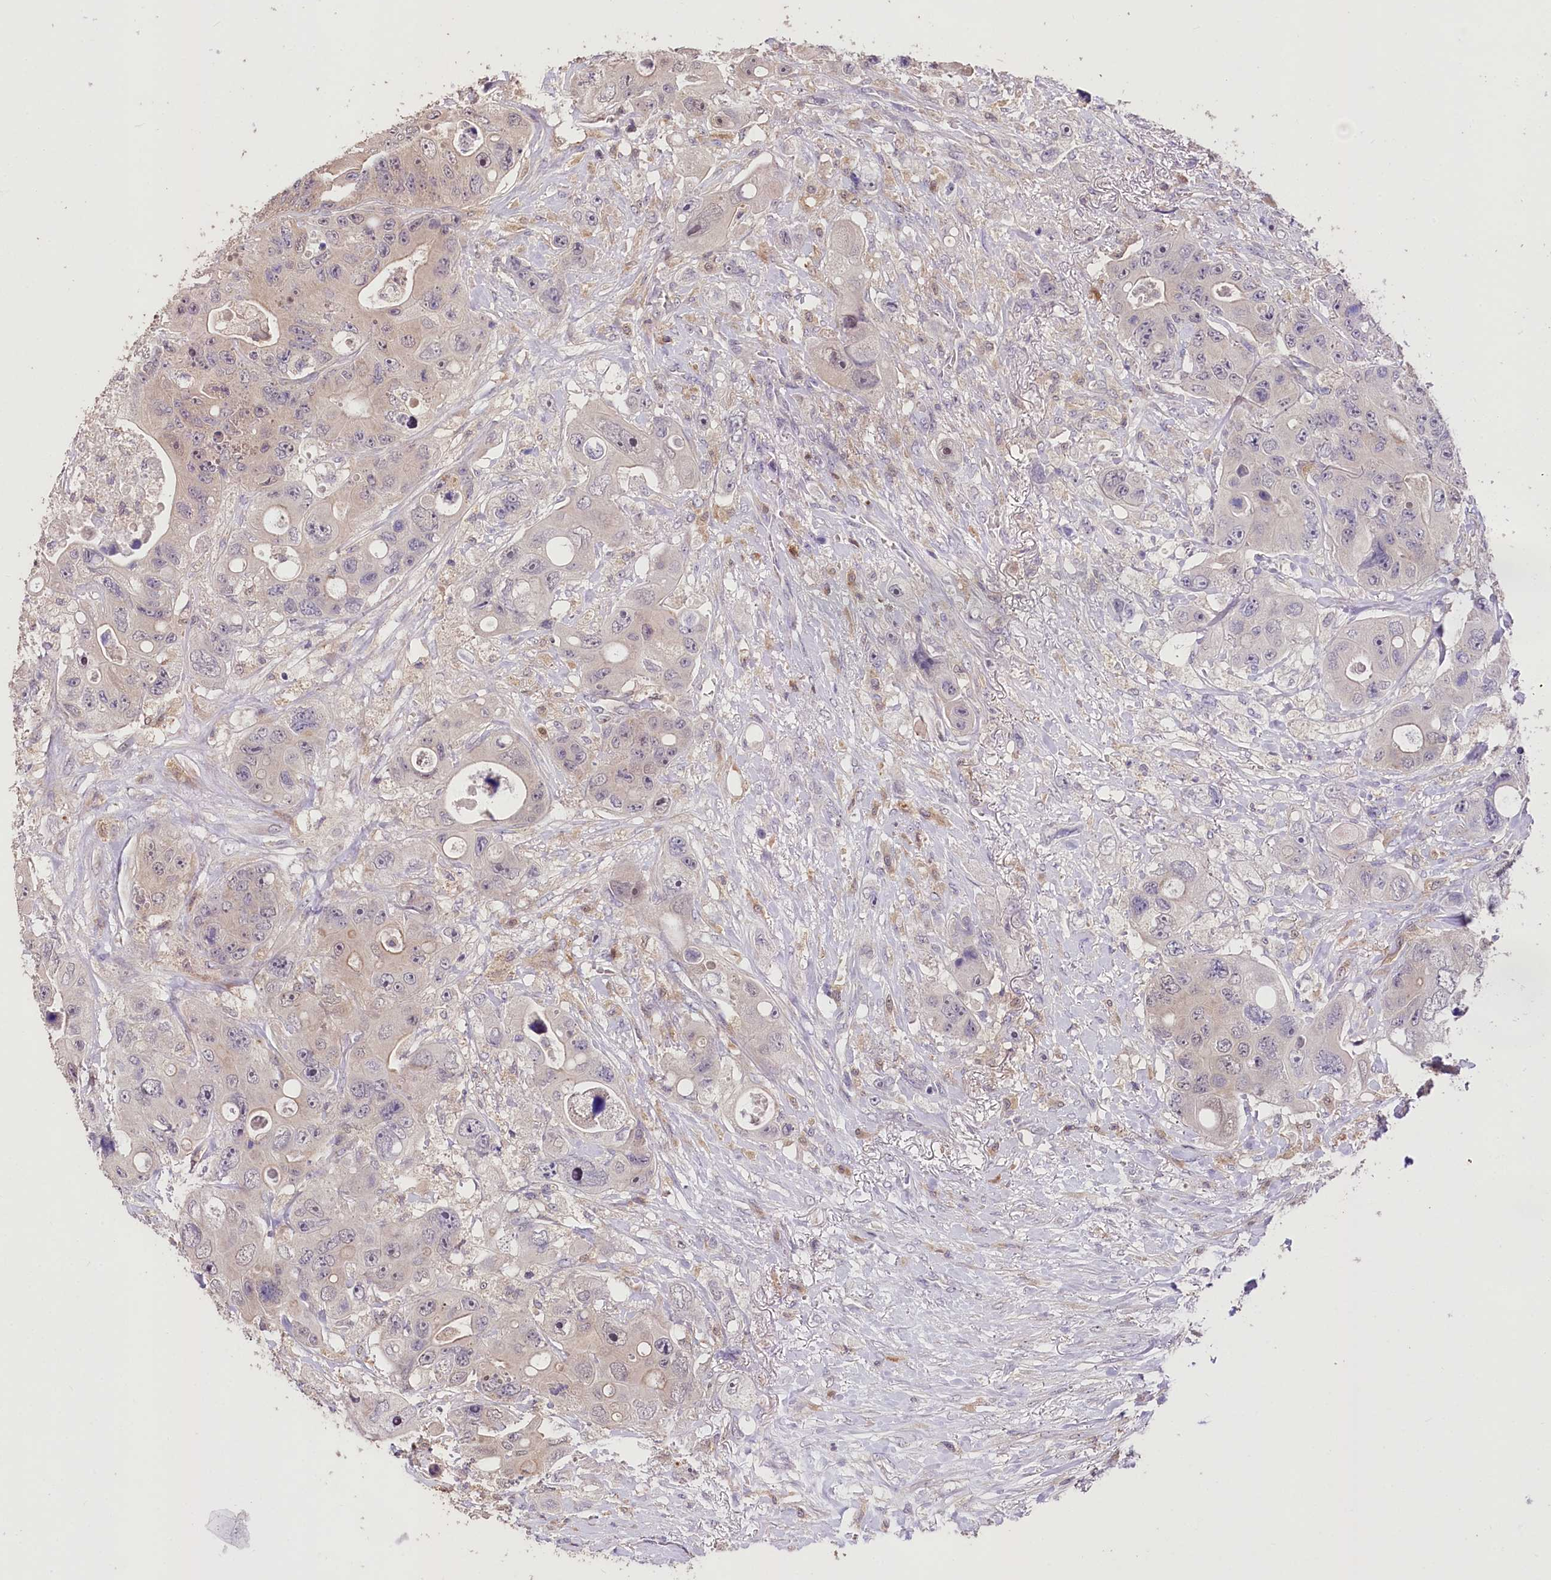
{"staining": {"intensity": "negative", "quantity": "none", "location": "none"}, "tissue": "colorectal cancer", "cell_type": "Tumor cells", "image_type": "cancer", "snomed": [{"axis": "morphology", "description": "Adenocarcinoma, NOS"}, {"axis": "topography", "description": "Colon"}], "caption": "This is a micrograph of immunohistochemistry staining of colorectal cancer (adenocarcinoma), which shows no positivity in tumor cells.", "gene": "SERGEF", "patient": {"sex": "female", "age": 46}}